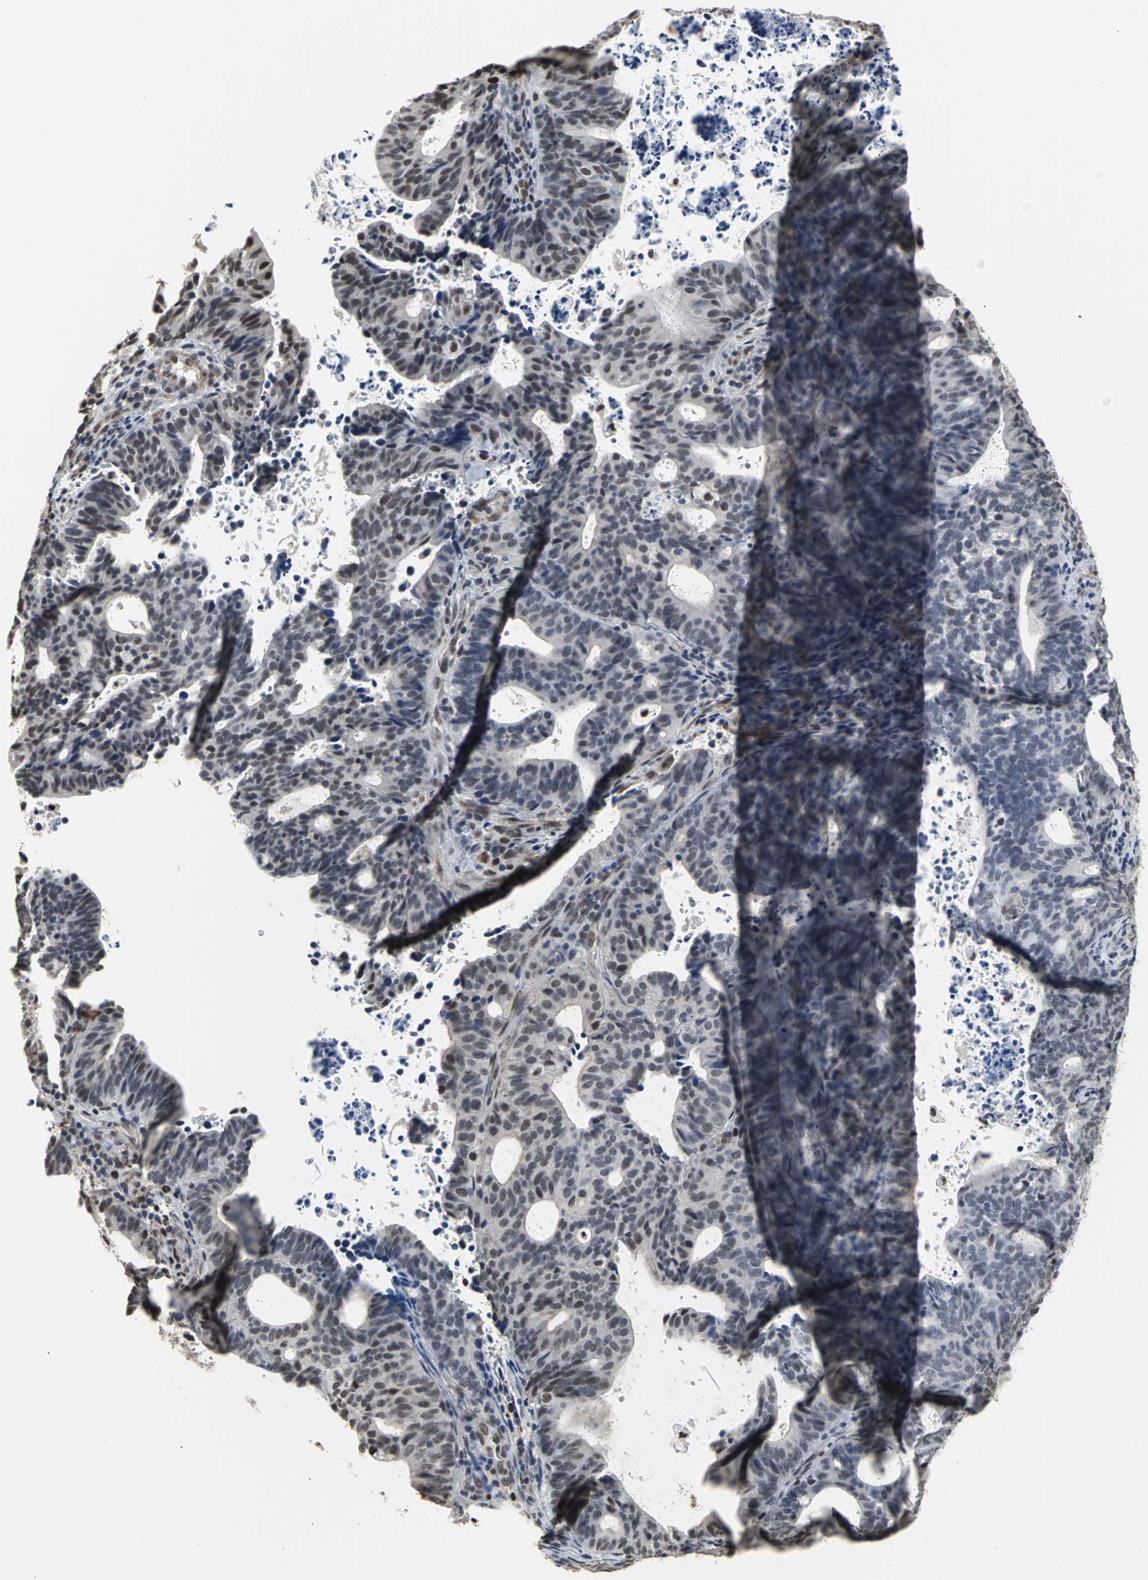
{"staining": {"intensity": "weak", "quantity": ">75%", "location": "nuclear"}, "tissue": "endometrial cancer", "cell_type": "Tumor cells", "image_type": "cancer", "snomed": [{"axis": "morphology", "description": "Adenocarcinoma, NOS"}, {"axis": "topography", "description": "Uterus"}], "caption": "Immunohistochemical staining of human endometrial cancer (adenocarcinoma) demonstrates low levels of weak nuclear staining in about >75% of tumor cells. (brown staining indicates protein expression, while blue staining denotes nuclei).", "gene": "CCDC88C", "patient": {"sex": "female", "age": 83}}